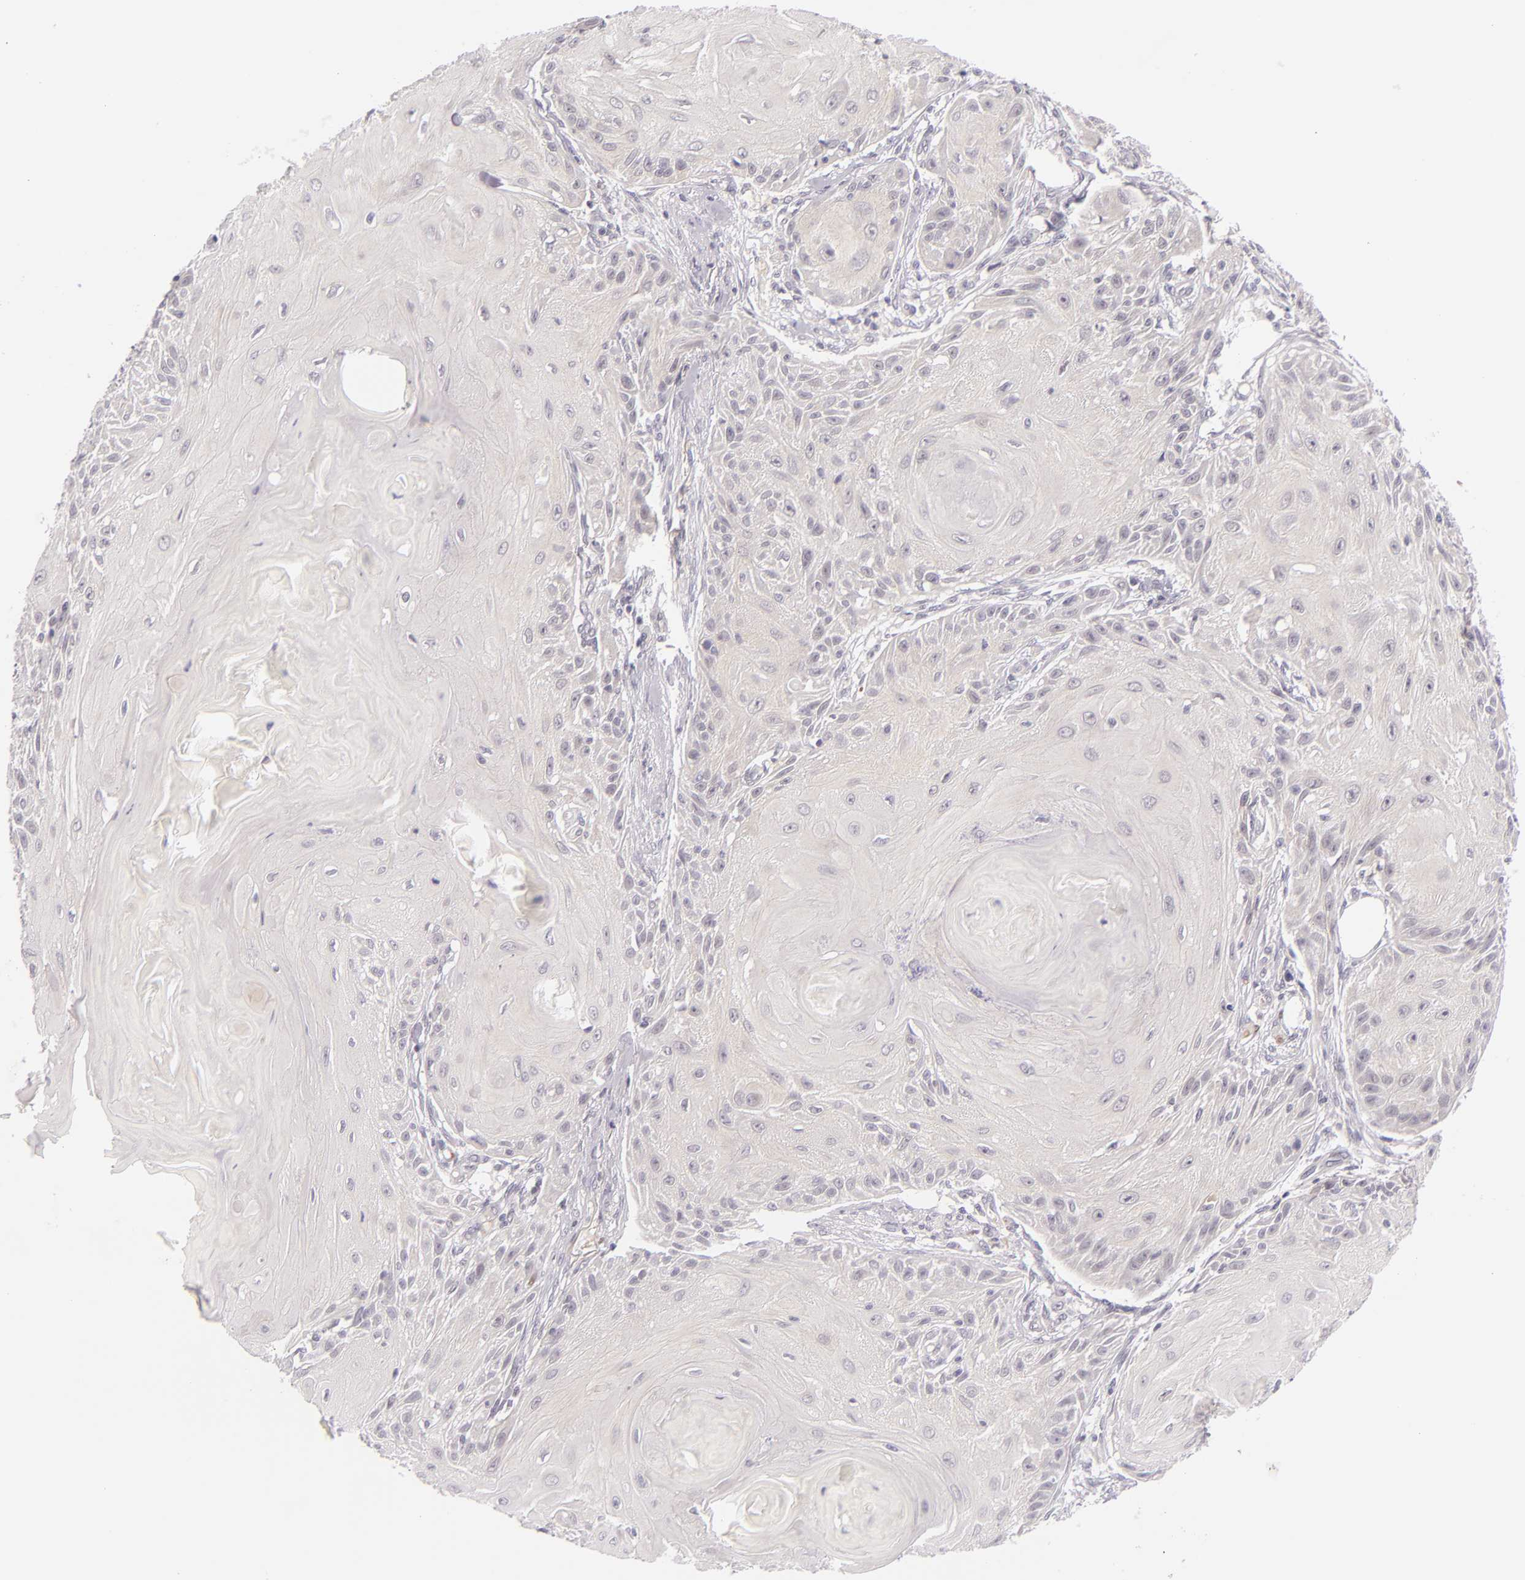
{"staining": {"intensity": "negative", "quantity": "none", "location": "none"}, "tissue": "skin cancer", "cell_type": "Tumor cells", "image_type": "cancer", "snomed": [{"axis": "morphology", "description": "Squamous cell carcinoma, NOS"}, {"axis": "topography", "description": "Skin"}], "caption": "Tumor cells are negative for brown protein staining in skin cancer. (DAB immunohistochemistry with hematoxylin counter stain).", "gene": "BCL3", "patient": {"sex": "female", "age": 88}}